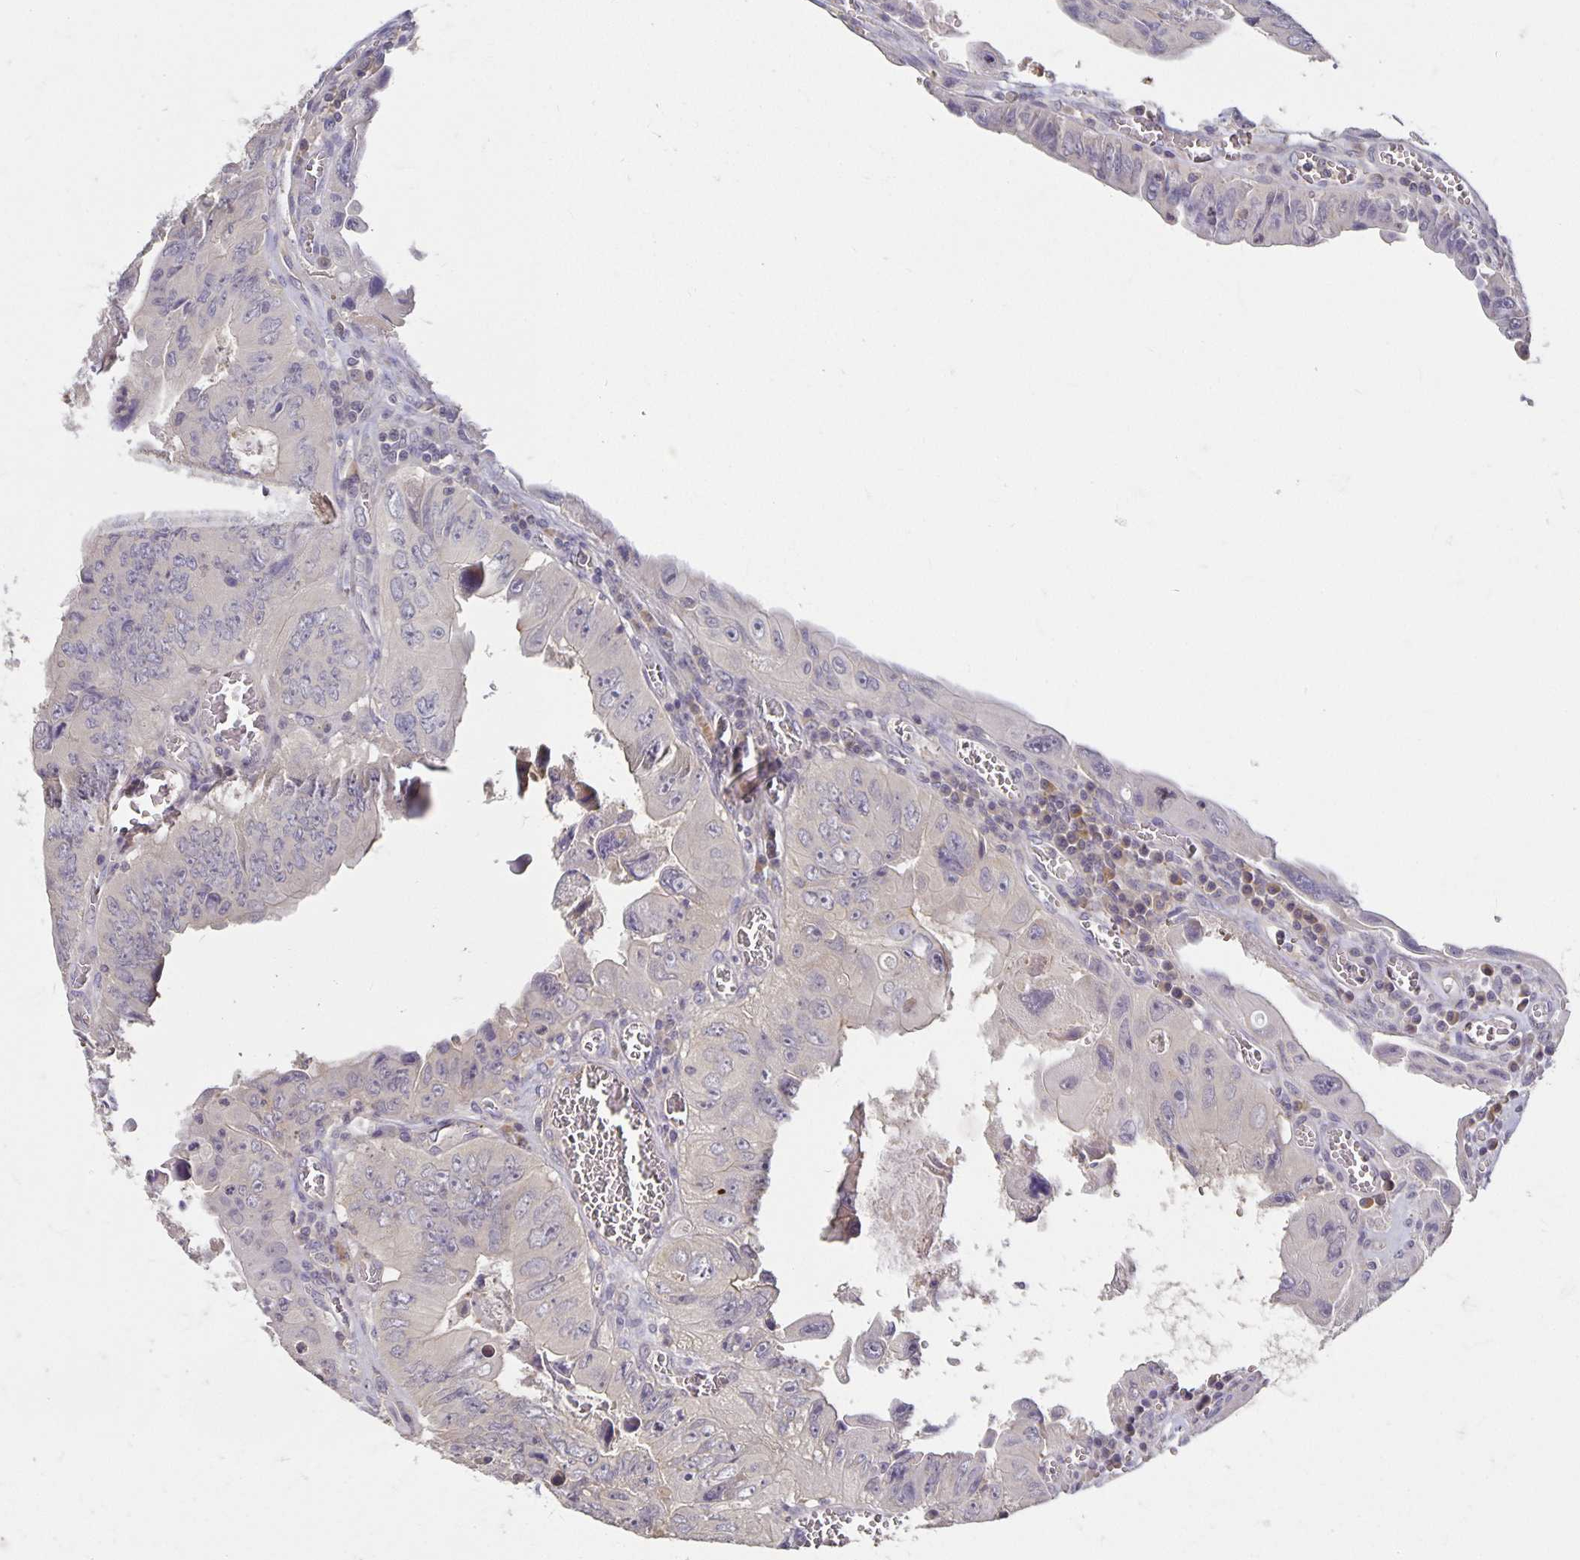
{"staining": {"intensity": "negative", "quantity": "none", "location": "none"}, "tissue": "colorectal cancer", "cell_type": "Tumor cells", "image_type": "cancer", "snomed": [{"axis": "morphology", "description": "Adenocarcinoma, NOS"}, {"axis": "topography", "description": "Colon"}], "caption": "Protein analysis of colorectal cancer (adenocarcinoma) exhibits no significant positivity in tumor cells. Nuclei are stained in blue.", "gene": "CST6", "patient": {"sex": "female", "age": 84}}